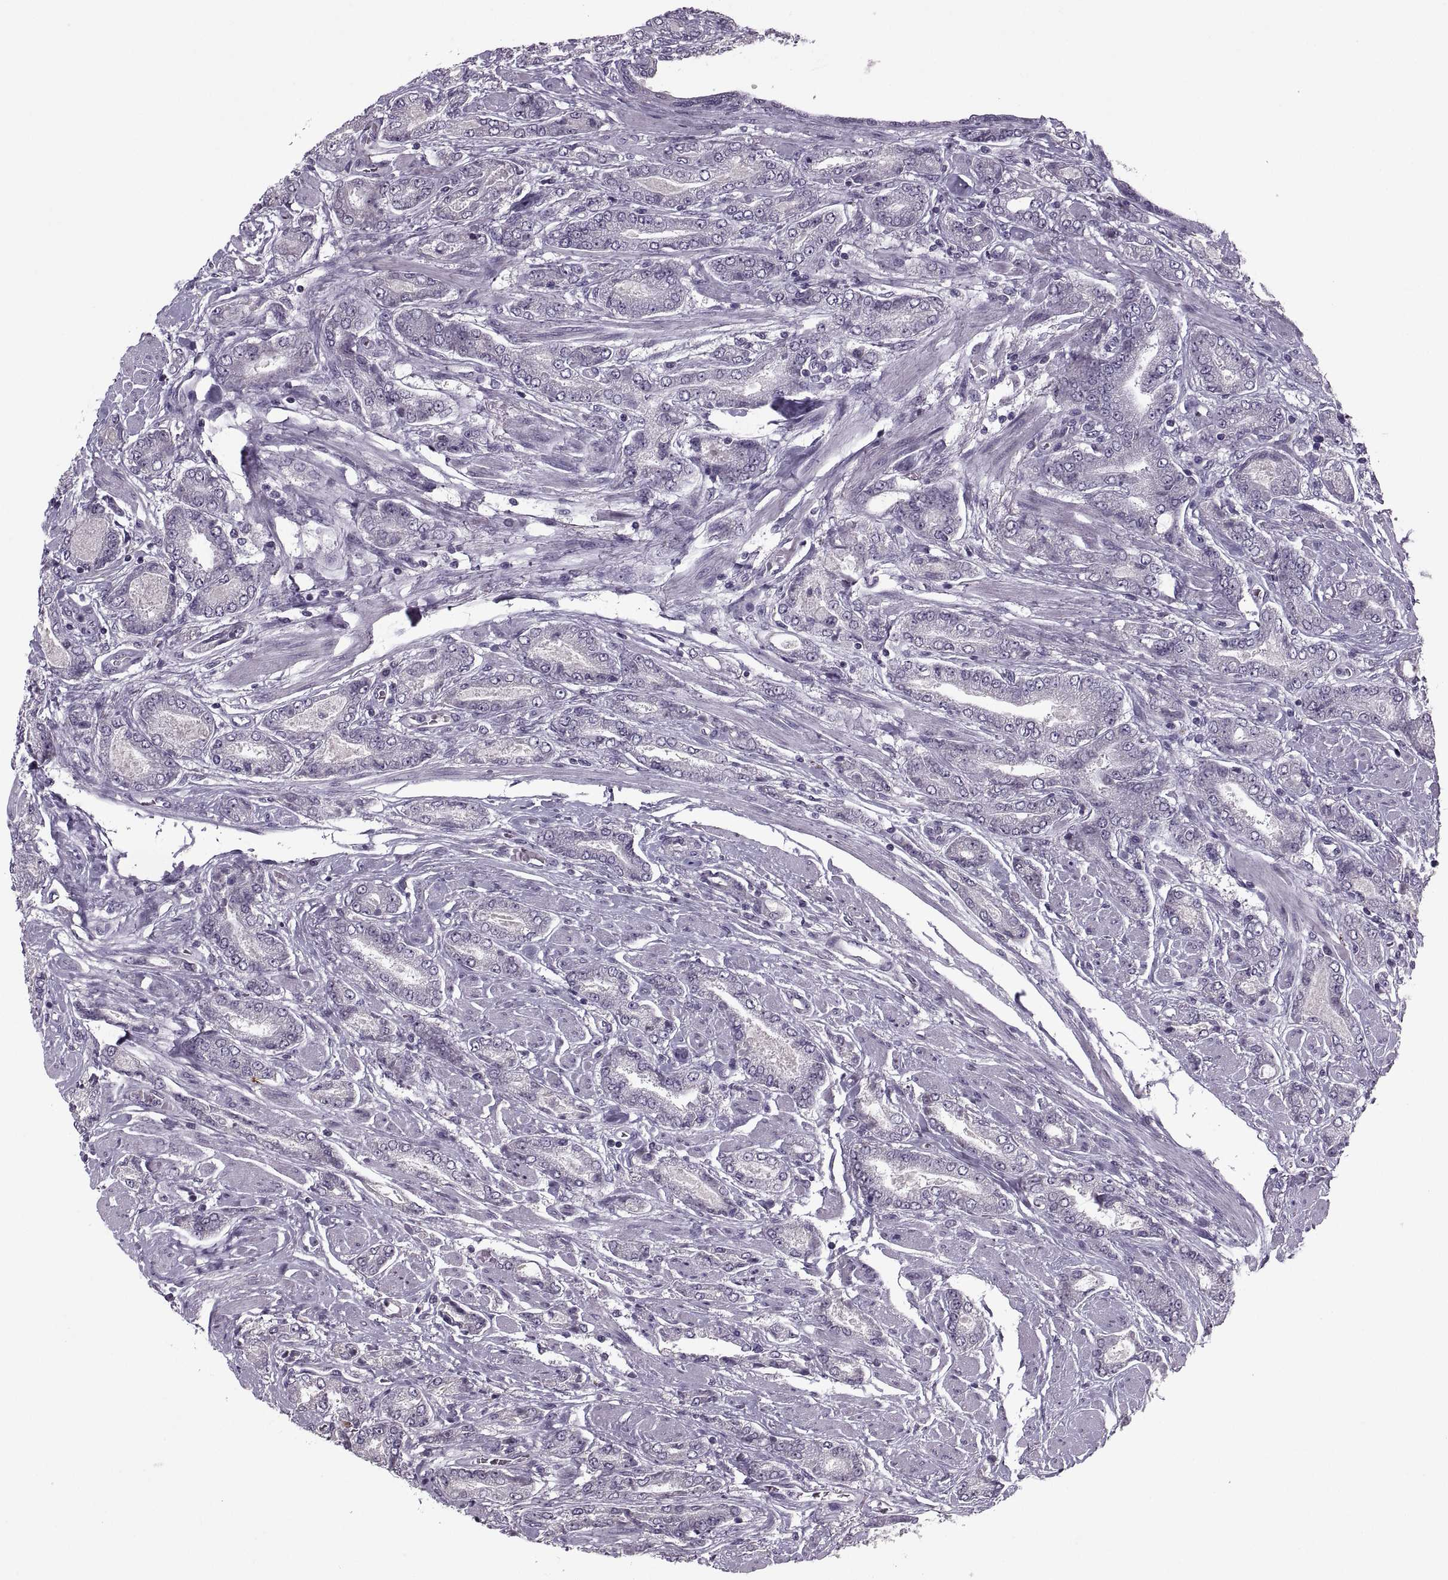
{"staining": {"intensity": "negative", "quantity": "none", "location": "none"}, "tissue": "prostate cancer", "cell_type": "Tumor cells", "image_type": "cancer", "snomed": [{"axis": "morphology", "description": "Adenocarcinoma, NOS"}, {"axis": "topography", "description": "Prostate"}], "caption": "Protein analysis of prostate adenocarcinoma reveals no significant staining in tumor cells.", "gene": "MGAT4D", "patient": {"sex": "male", "age": 64}}